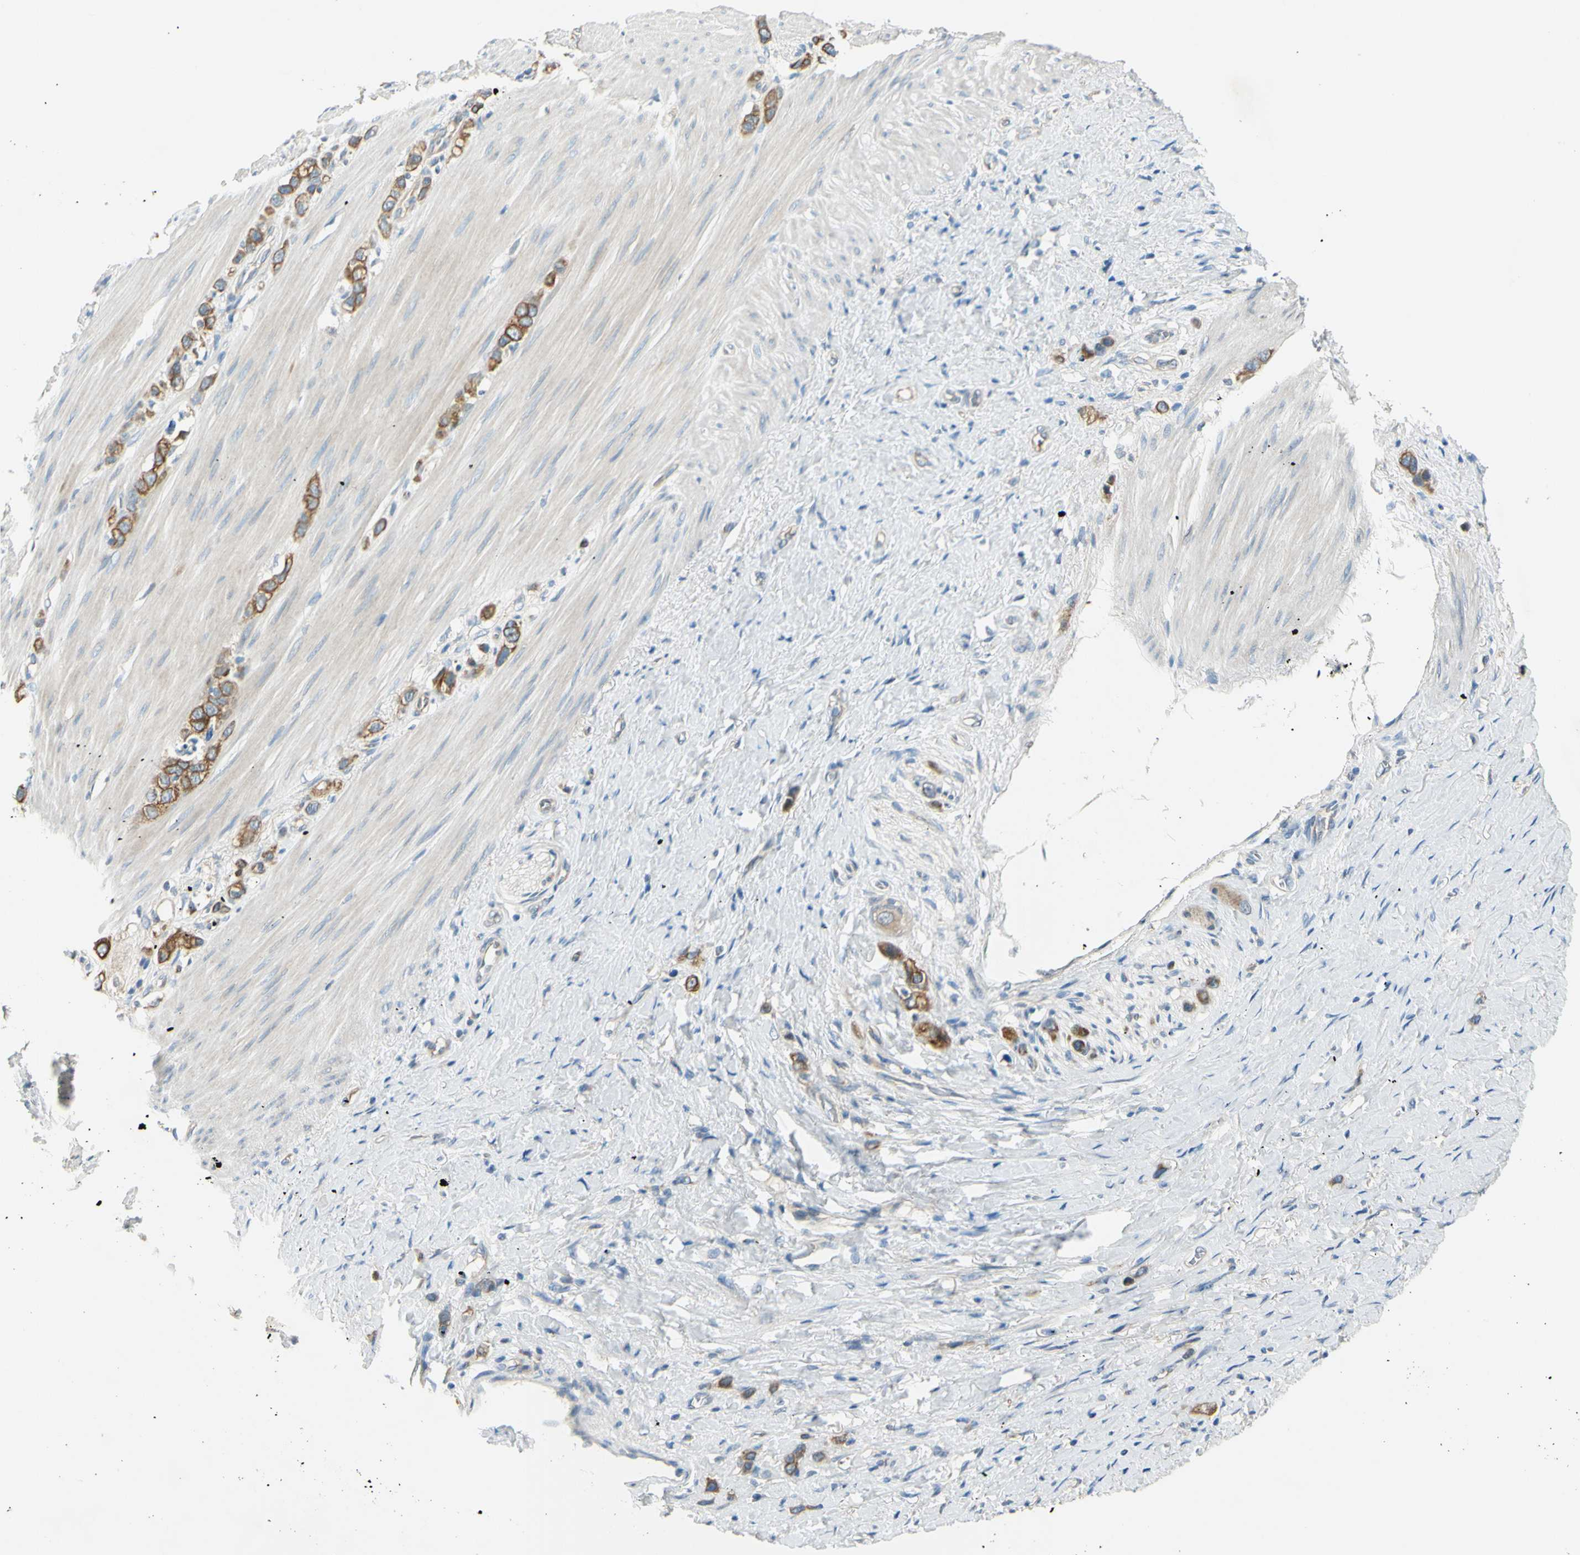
{"staining": {"intensity": "moderate", "quantity": ">75%", "location": "cytoplasmic/membranous"}, "tissue": "stomach cancer", "cell_type": "Tumor cells", "image_type": "cancer", "snomed": [{"axis": "morphology", "description": "Normal tissue, NOS"}, {"axis": "morphology", "description": "Adenocarcinoma, NOS"}, {"axis": "morphology", "description": "Adenocarcinoma, High grade"}, {"axis": "topography", "description": "Stomach, upper"}, {"axis": "topography", "description": "Stomach"}], "caption": "Adenocarcinoma (high-grade) (stomach) stained with IHC exhibits moderate cytoplasmic/membranous staining in about >75% of tumor cells. The staining is performed using DAB brown chromogen to label protein expression. The nuclei are counter-stained blue using hematoxylin.", "gene": "LAMA3", "patient": {"sex": "female", "age": 65}}